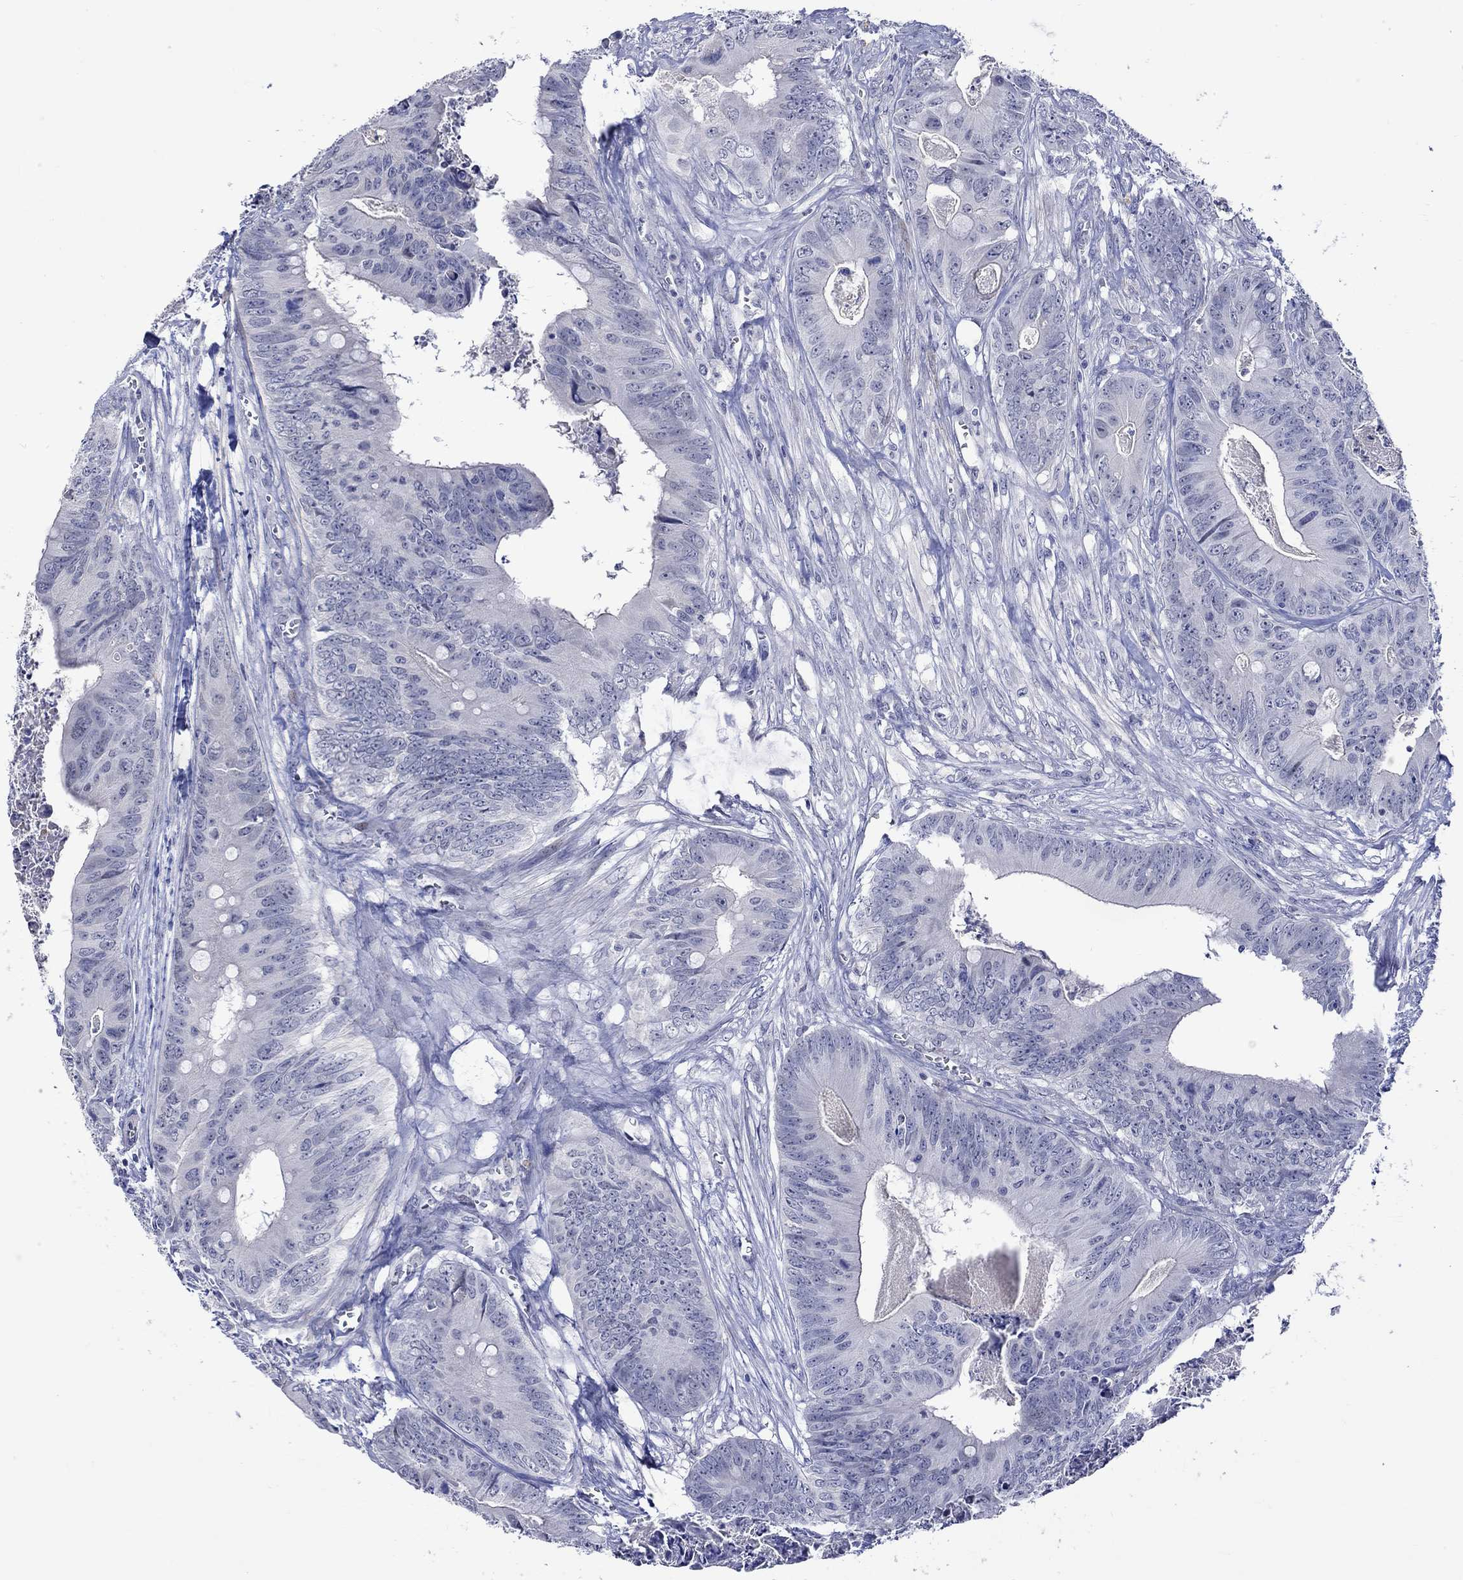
{"staining": {"intensity": "negative", "quantity": "none", "location": "none"}, "tissue": "colorectal cancer", "cell_type": "Tumor cells", "image_type": "cancer", "snomed": [{"axis": "morphology", "description": "Adenocarcinoma, NOS"}, {"axis": "topography", "description": "Colon"}], "caption": "This is an immunohistochemistry (IHC) histopathology image of human colorectal adenocarcinoma. There is no staining in tumor cells.", "gene": "CRYAB", "patient": {"sex": "male", "age": 84}}